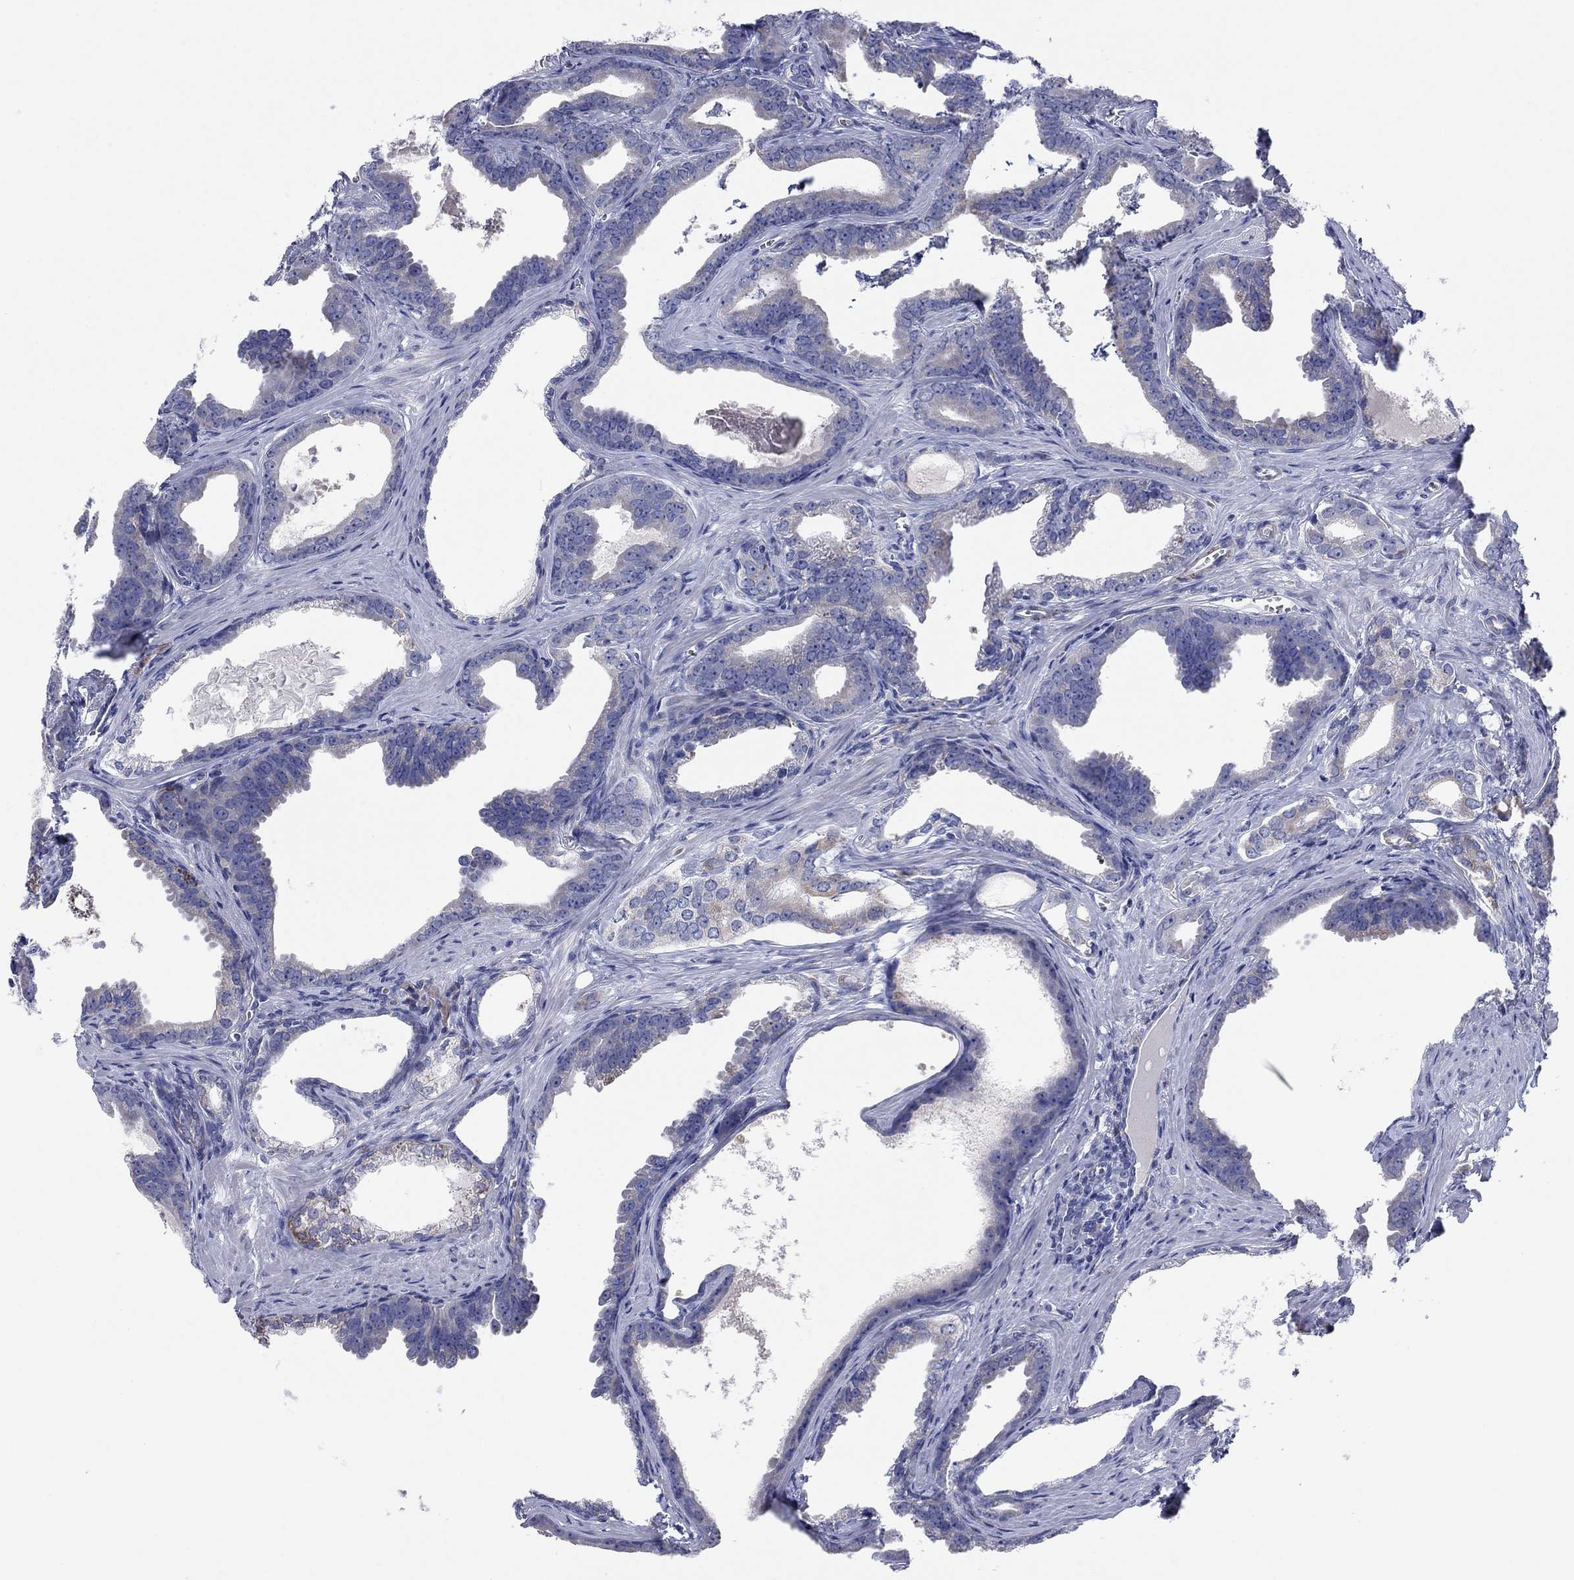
{"staining": {"intensity": "moderate", "quantity": "<25%", "location": "cytoplasmic/membranous"}, "tissue": "prostate cancer", "cell_type": "Tumor cells", "image_type": "cancer", "snomed": [{"axis": "morphology", "description": "Adenocarcinoma, NOS"}, {"axis": "topography", "description": "Prostate"}], "caption": "Approximately <25% of tumor cells in adenocarcinoma (prostate) display moderate cytoplasmic/membranous protein expression as visualized by brown immunohistochemical staining.", "gene": "MGST3", "patient": {"sex": "male", "age": 66}}